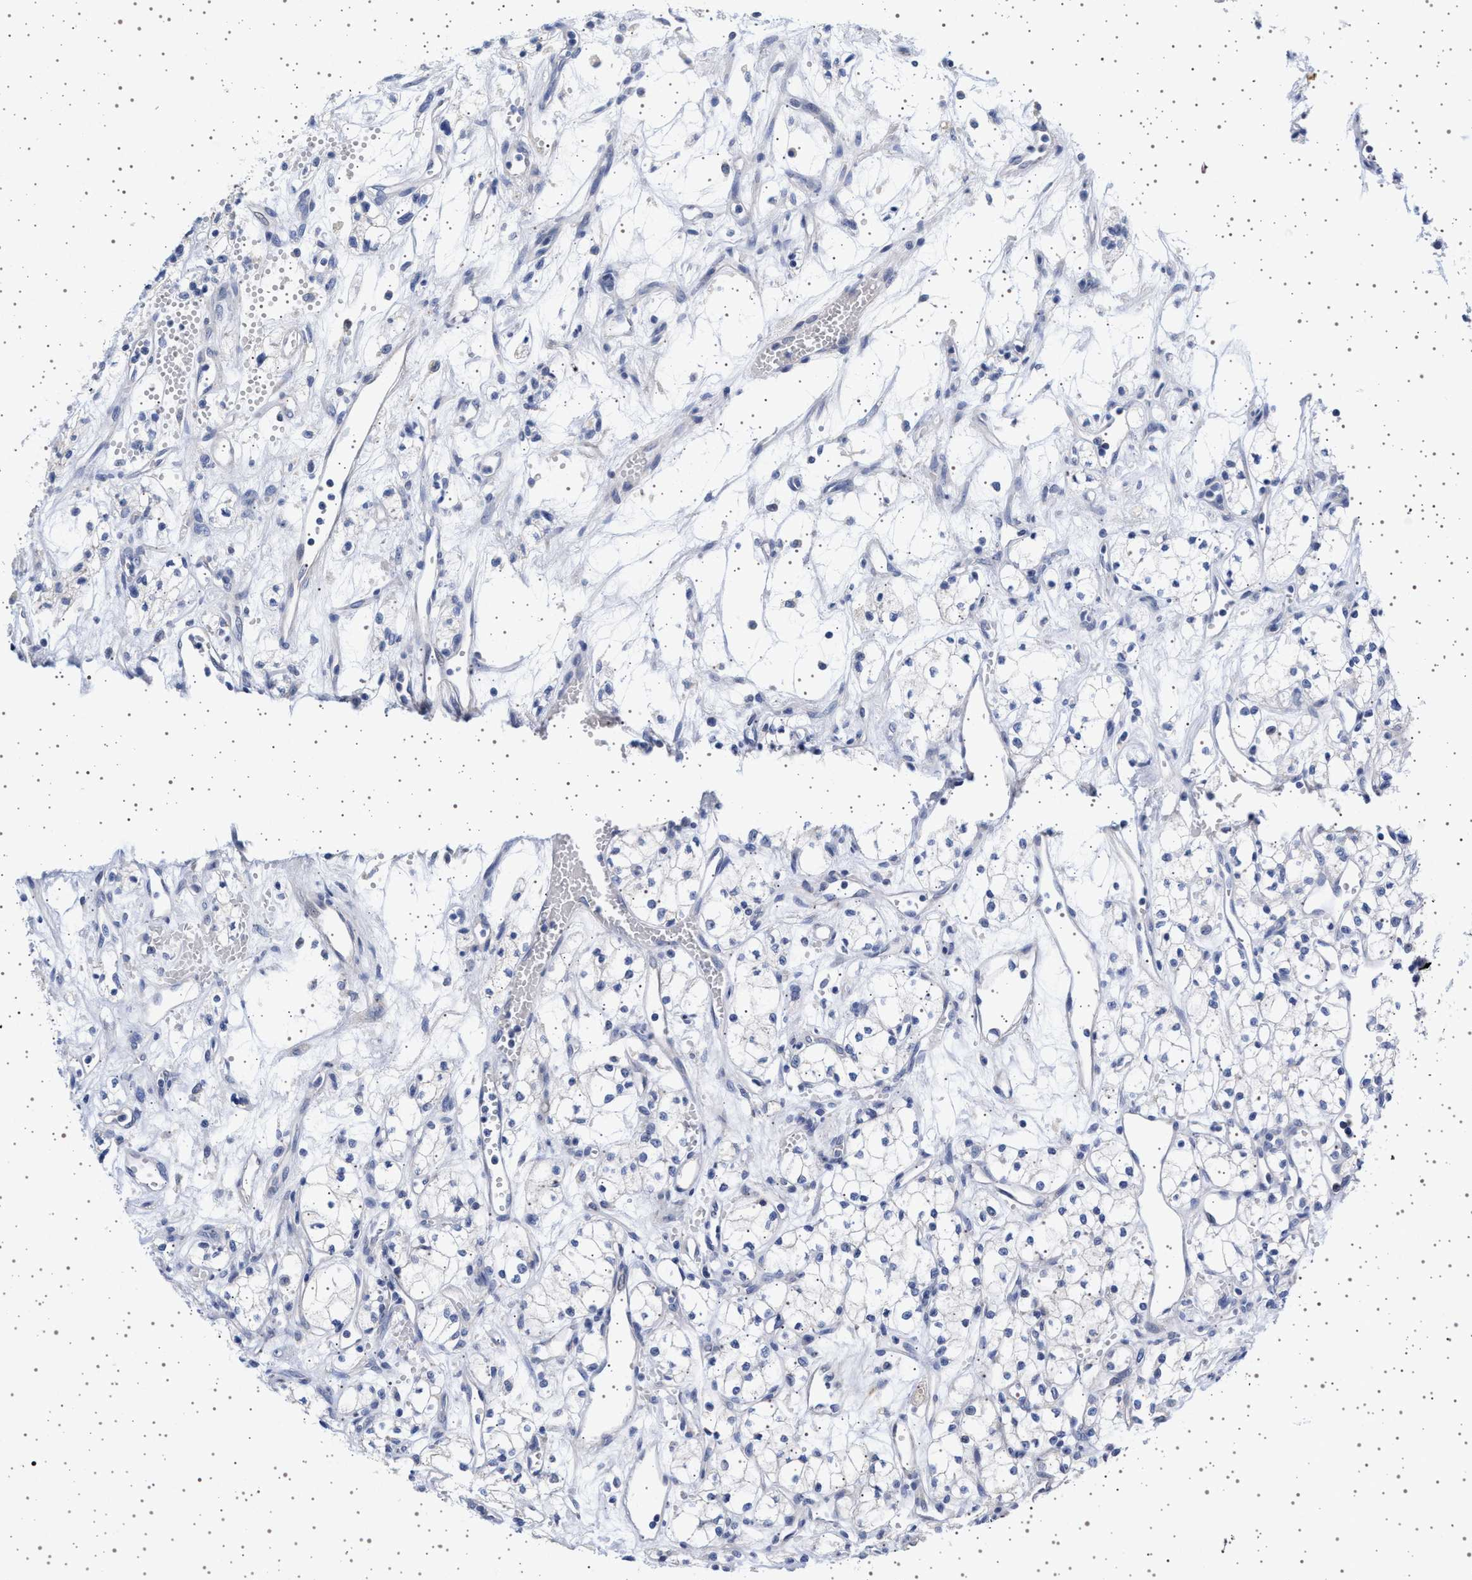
{"staining": {"intensity": "negative", "quantity": "none", "location": "none"}, "tissue": "renal cancer", "cell_type": "Tumor cells", "image_type": "cancer", "snomed": [{"axis": "morphology", "description": "Adenocarcinoma, NOS"}, {"axis": "topography", "description": "Kidney"}], "caption": "The immunohistochemistry photomicrograph has no significant staining in tumor cells of renal adenocarcinoma tissue.", "gene": "TRMT10B", "patient": {"sex": "male", "age": 59}}